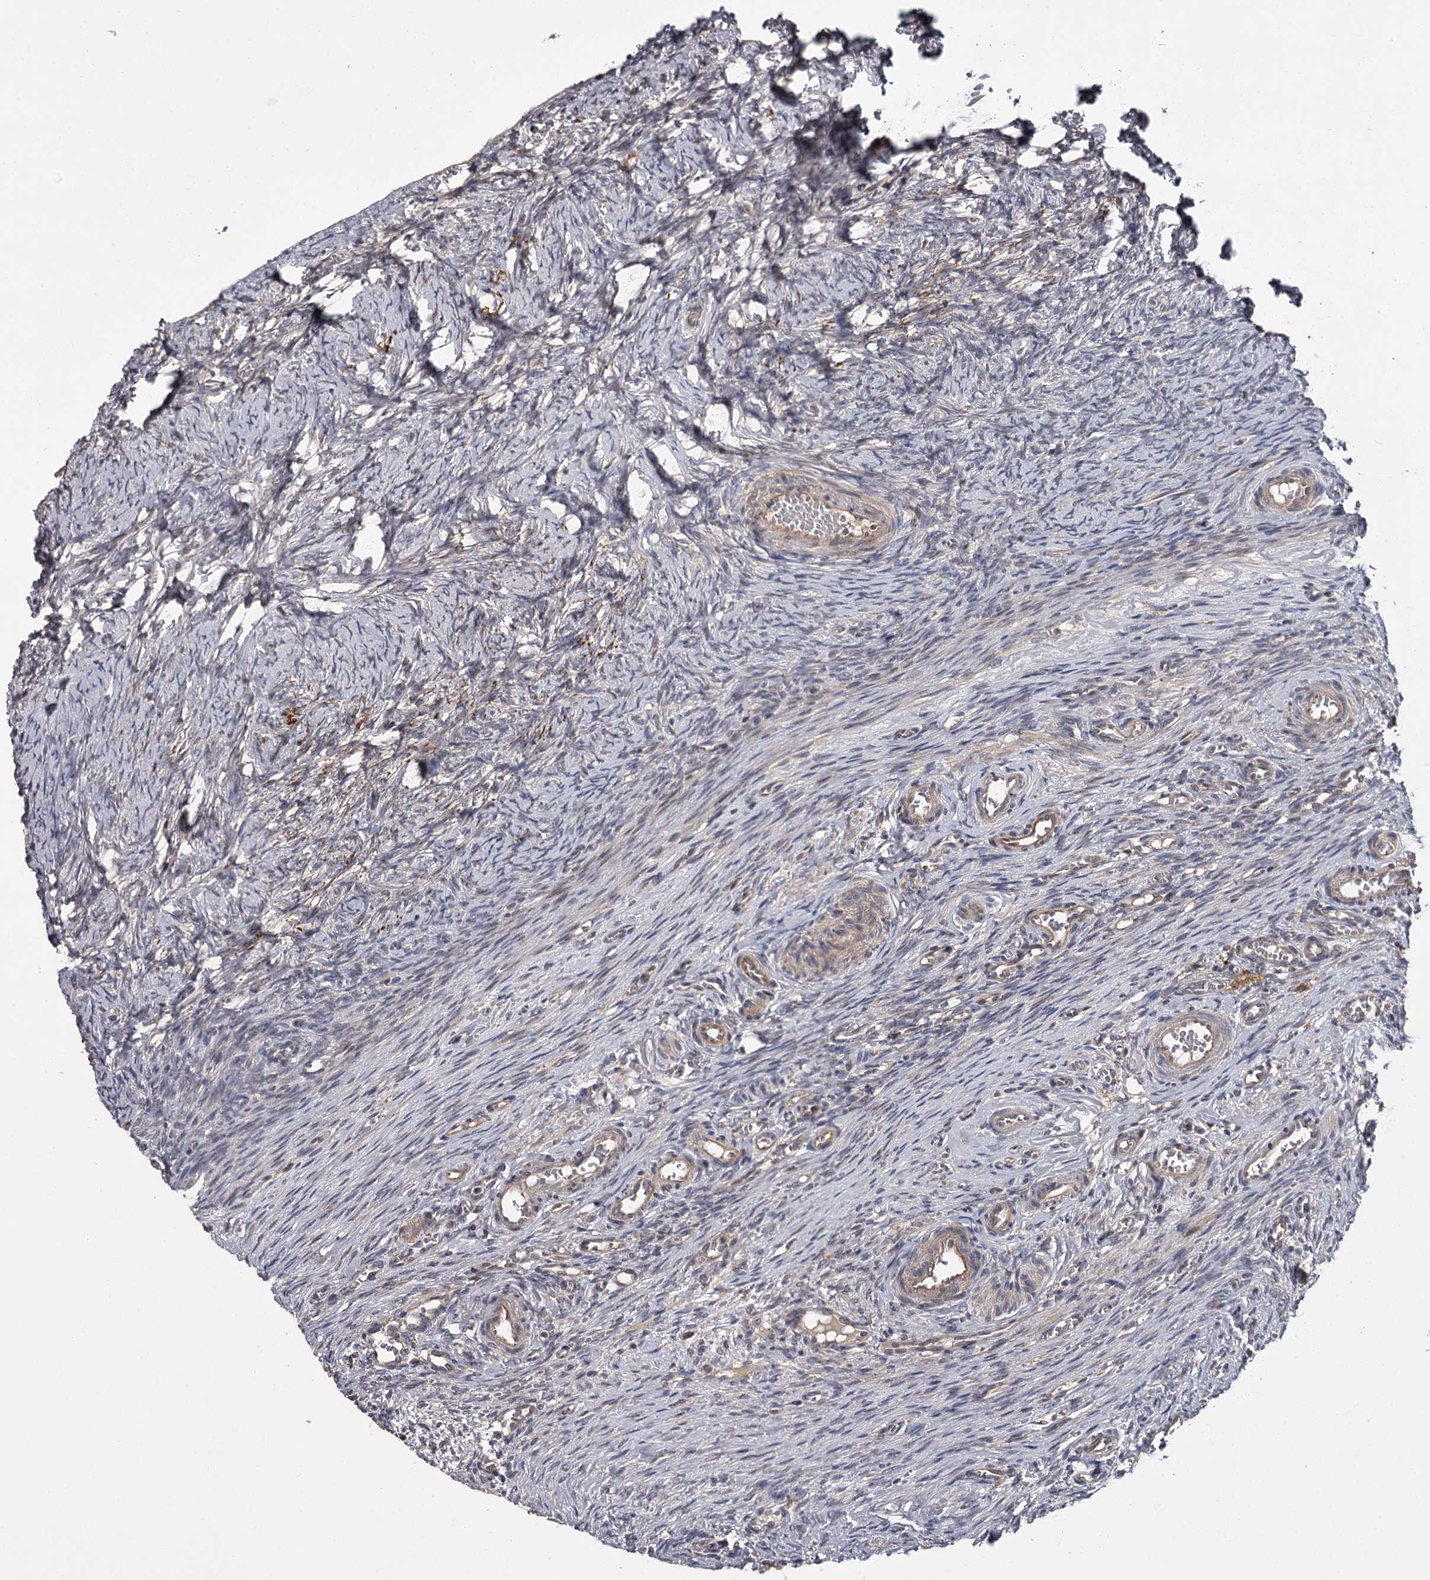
{"staining": {"intensity": "negative", "quantity": "none", "location": "none"}, "tissue": "ovary", "cell_type": "Ovarian stroma cells", "image_type": "normal", "snomed": [{"axis": "morphology", "description": "Adenocarcinoma, NOS"}, {"axis": "topography", "description": "Endometrium"}], "caption": "Immunohistochemistry (IHC) of unremarkable ovary shows no positivity in ovarian stroma cells.", "gene": "CWF19L2", "patient": {"sex": "female", "age": 32}}